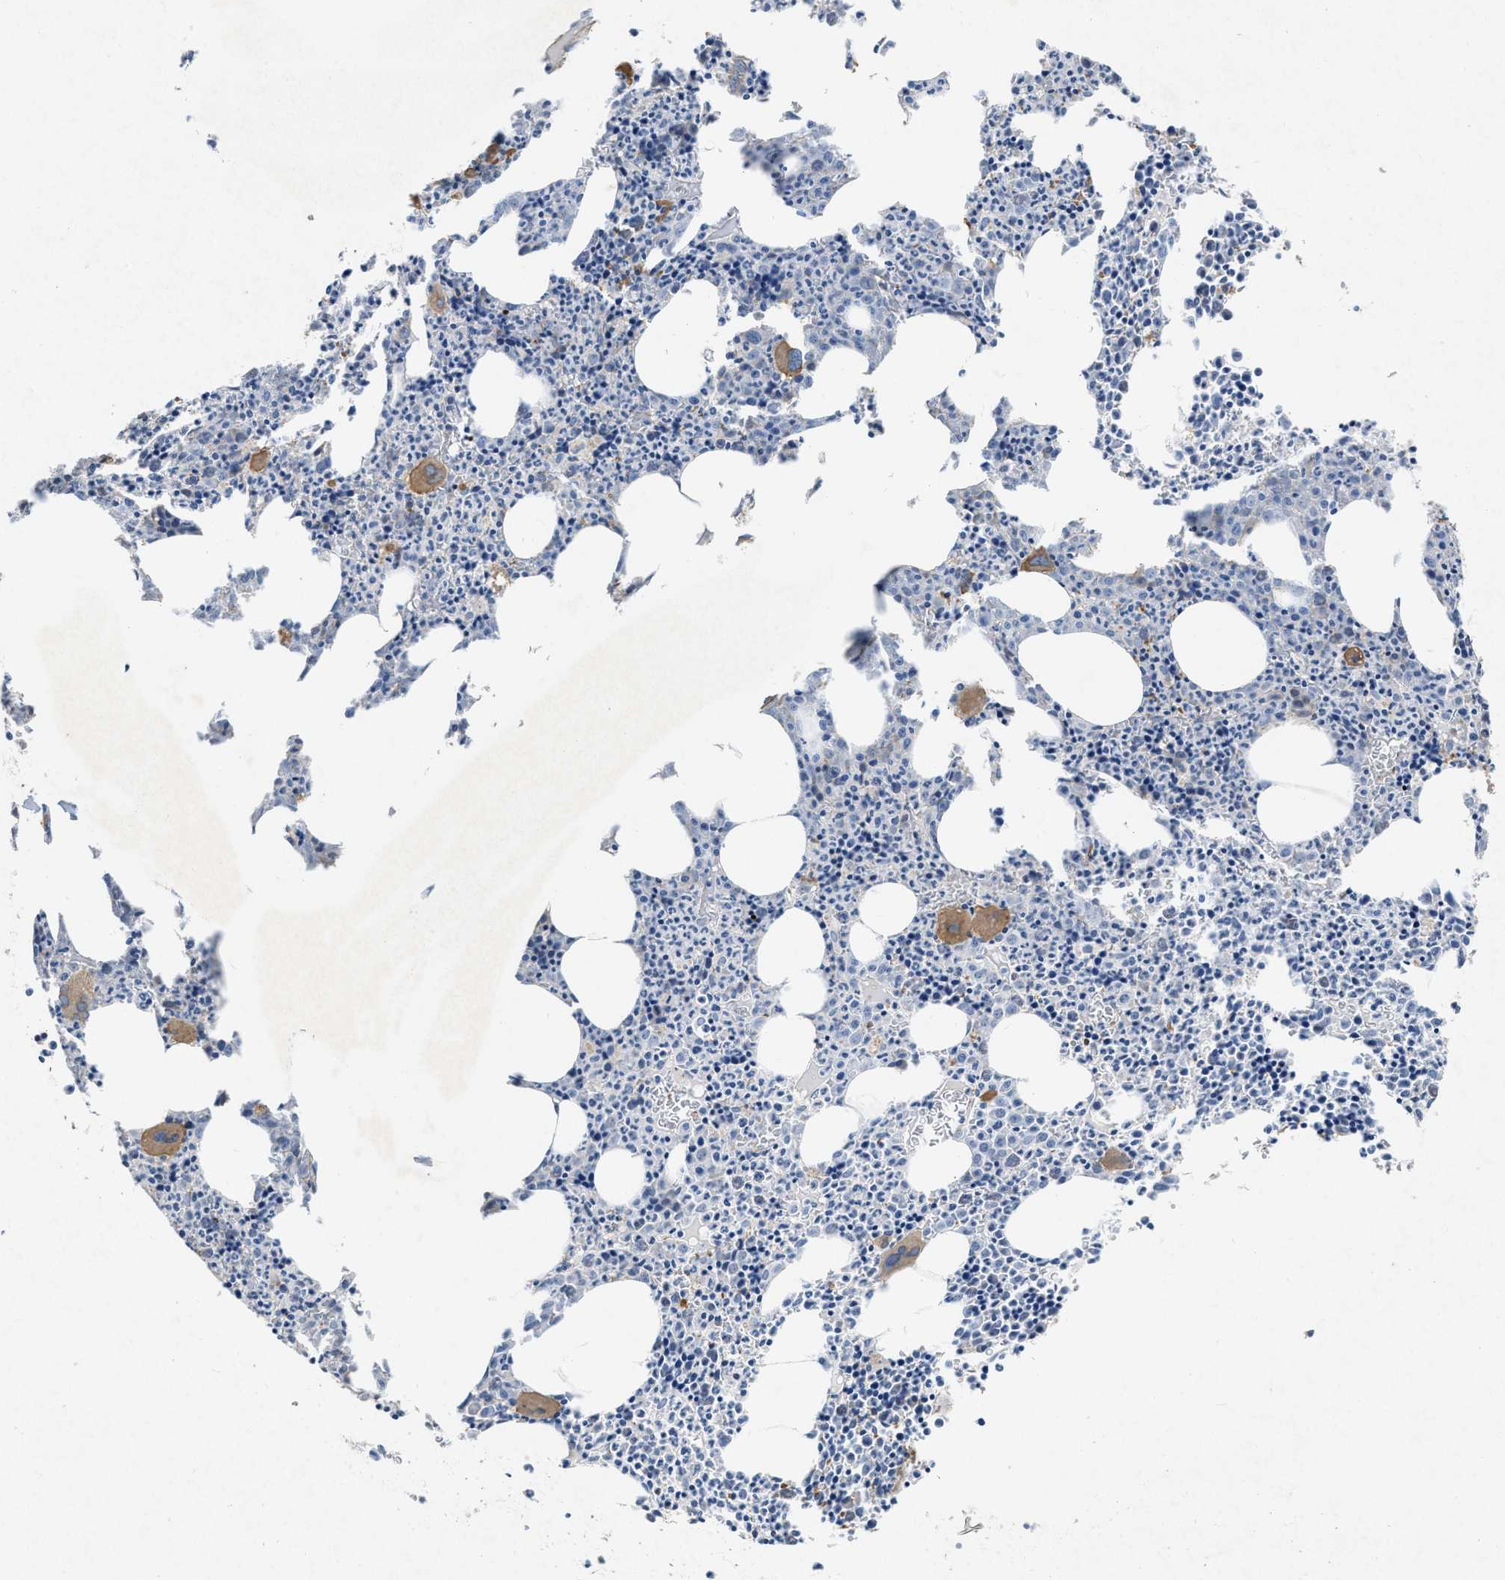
{"staining": {"intensity": "moderate", "quantity": "<25%", "location": "cytoplasmic/membranous"}, "tissue": "bone marrow", "cell_type": "Hematopoietic cells", "image_type": "normal", "snomed": [{"axis": "morphology", "description": "Normal tissue, NOS"}, {"axis": "morphology", "description": "Inflammation, NOS"}, {"axis": "topography", "description": "Bone marrow"}], "caption": "Protein expression analysis of normal human bone marrow reveals moderate cytoplasmic/membranous staining in approximately <25% of hematopoietic cells. The staining was performed using DAB (3,3'-diaminobenzidine) to visualize the protein expression in brown, while the nuclei were stained in blue with hematoxylin (Magnification: 20x).", "gene": "PDGFRA", "patient": {"sex": "male", "age": 31}}